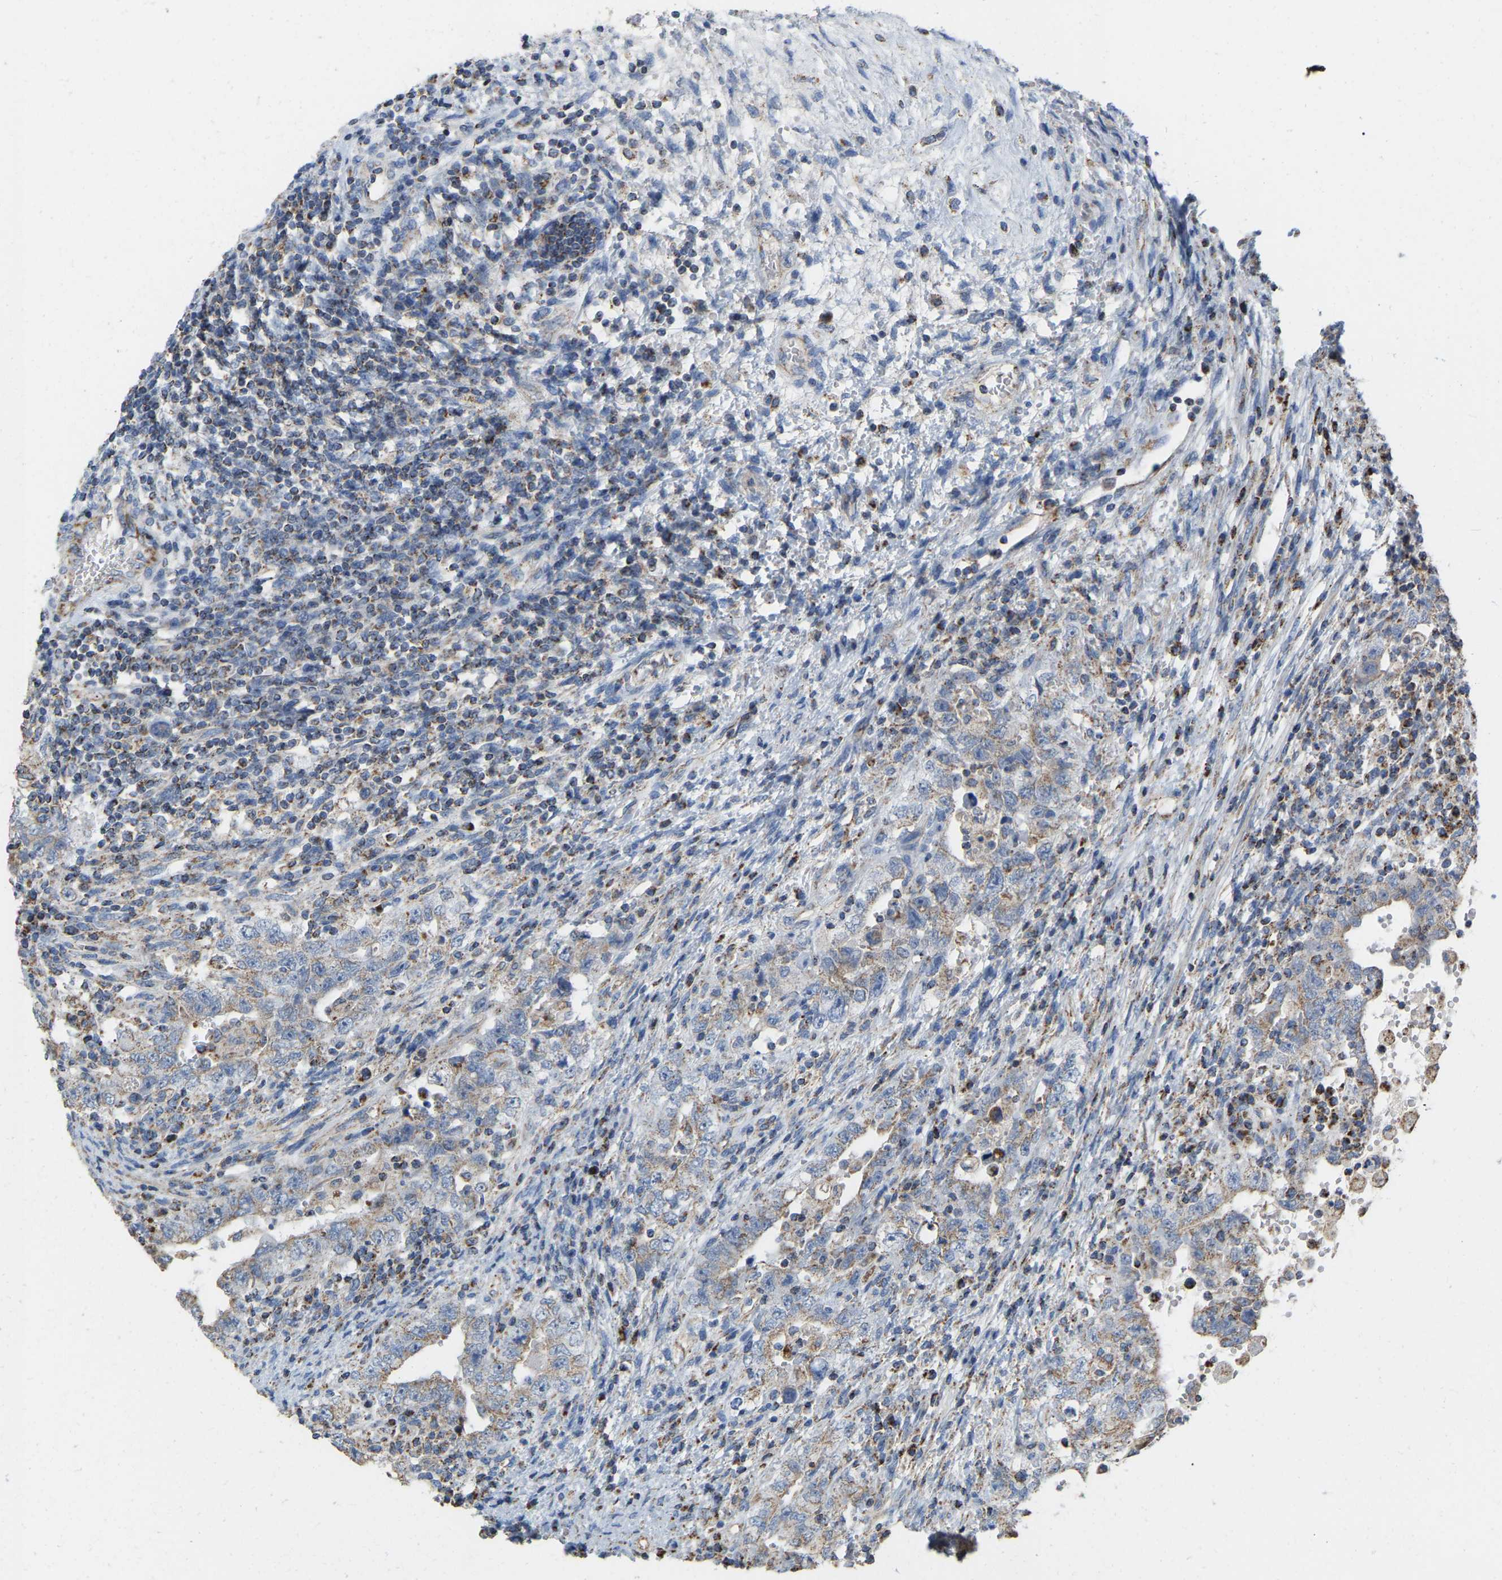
{"staining": {"intensity": "weak", "quantity": "<25%", "location": "cytoplasmic/membranous"}, "tissue": "testis cancer", "cell_type": "Tumor cells", "image_type": "cancer", "snomed": [{"axis": "morphology", "description": "Carcinoma, Embryonal, NOS"}, {"axis": "topography", "description": "Testis"}], "caption": "Protein analysis of testis cancer (embryonal carcinoma) exhibits no significant expression in tumor cells.", "gene": "CBLB", "patient": {"sex": "male", "age": 26}}